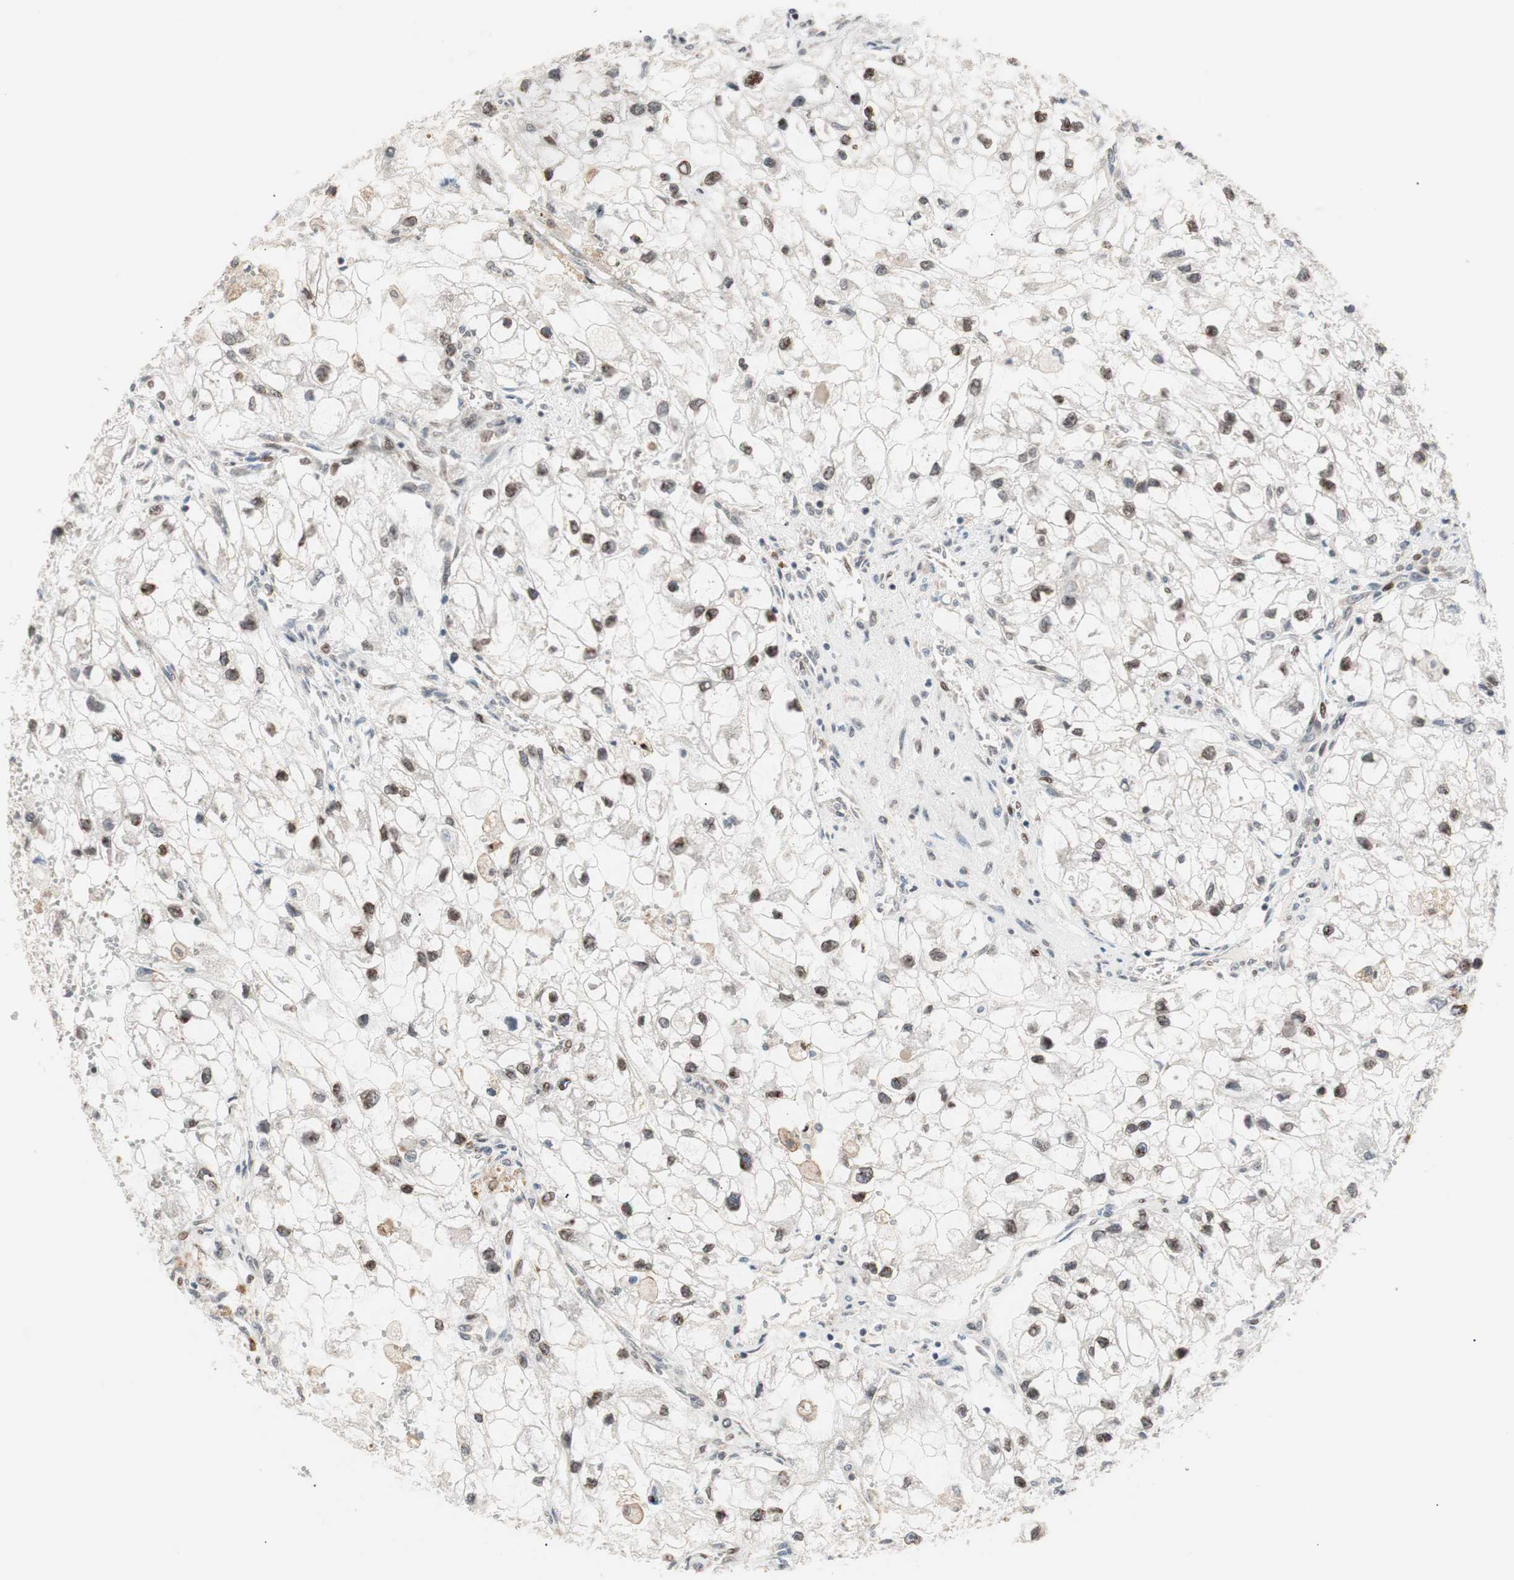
{"staining": {"intensity": "weak", "quantity": "25%-75%", "location": "nuclear"}, "tissue": "renal cancer", "cell_type": "Tumor cells", "image_type": "cancer", "snomed": [{"axis": "morphology", "description": "Adenocarcinoma, NOS"}, {"axis": "topography", "description": "Kidney"}], "caption": "An image of renal cancer (adenocarcinoma) stained for a protein demonstrates weak nuclear brown staining in tumor cells.", "gene": "POLH", "patient": {"sex": "female", "age": 70}}